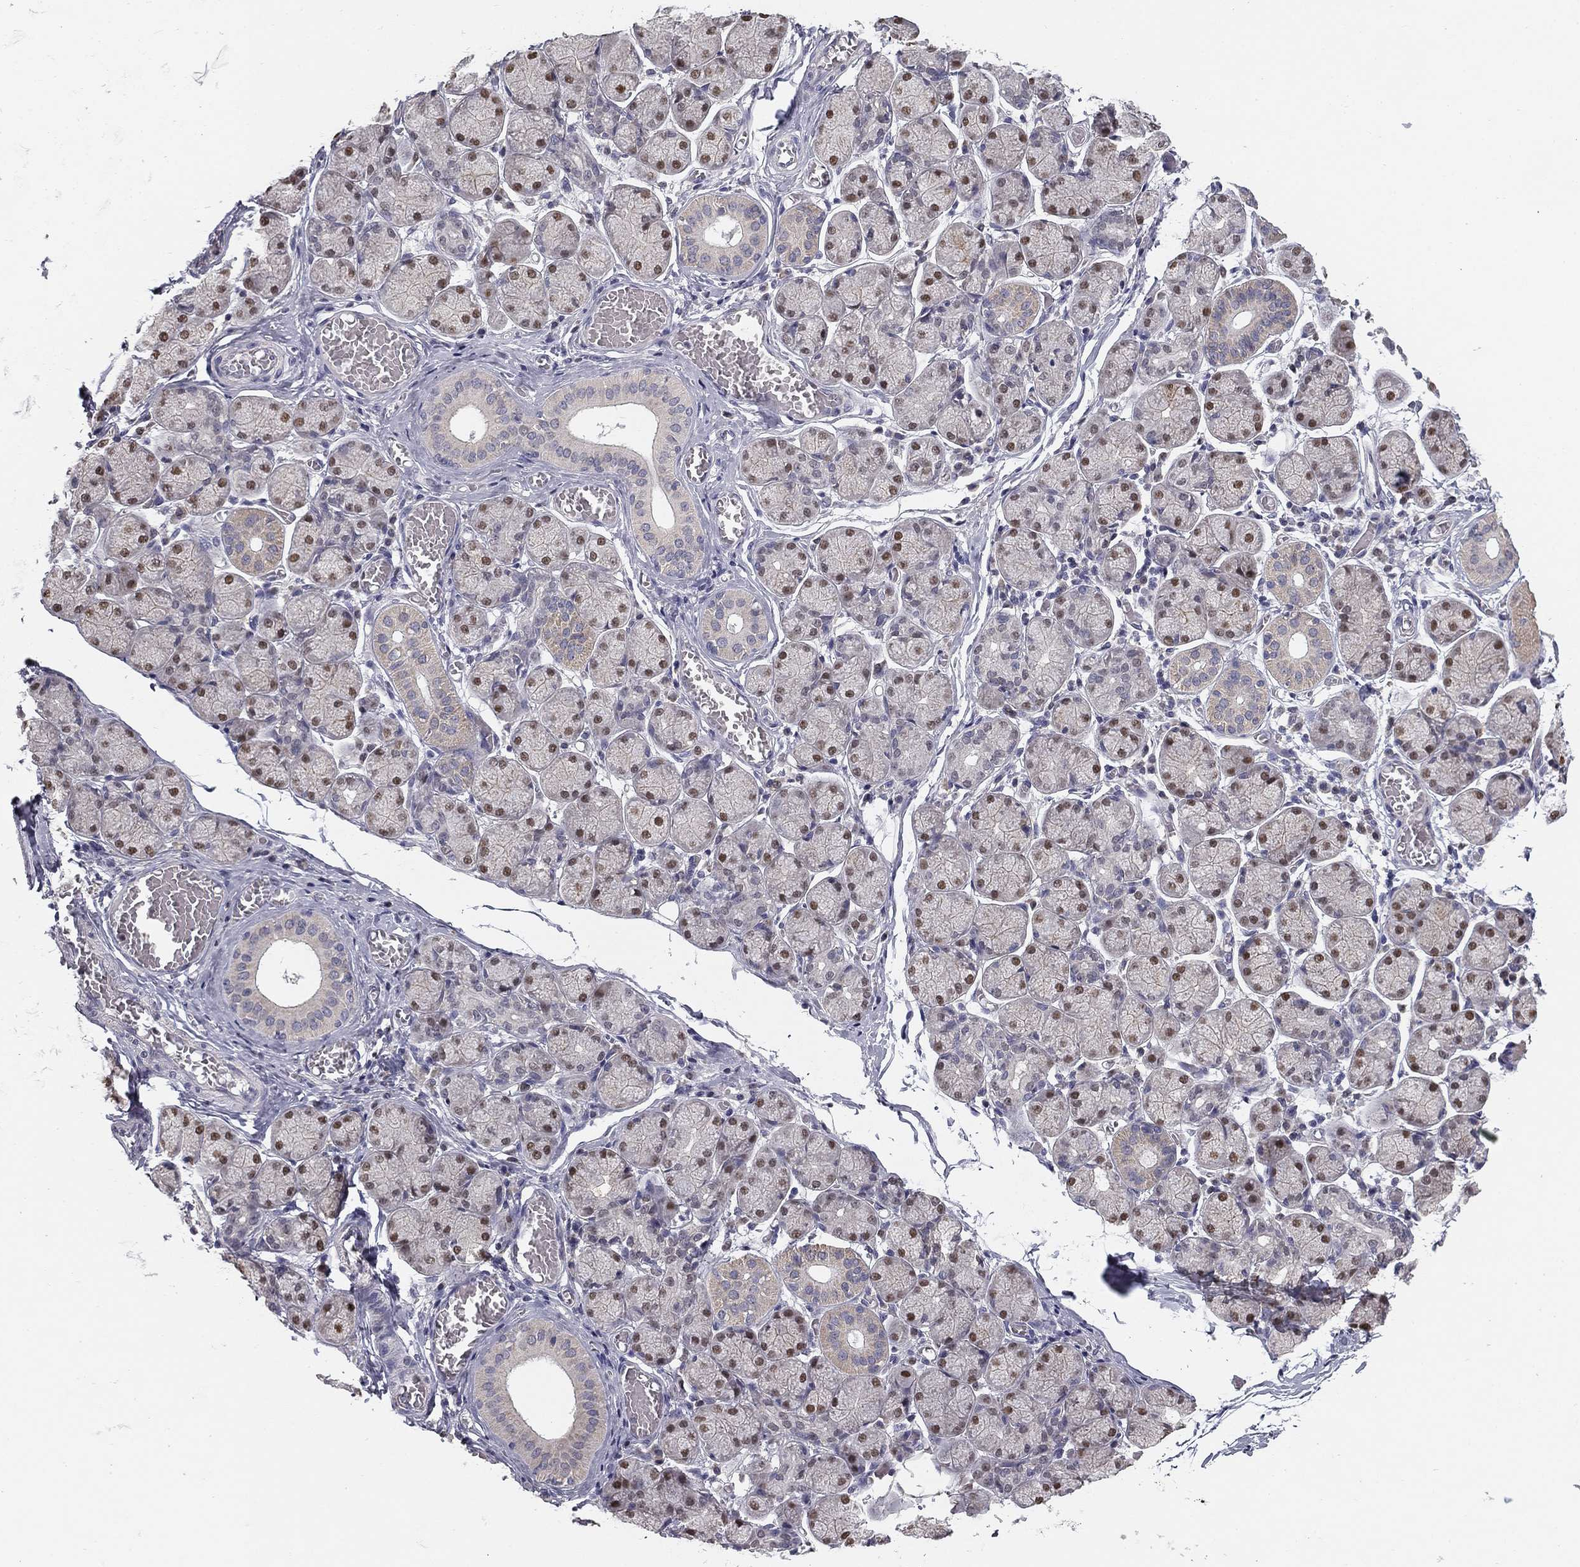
{"staining": {"intensity": "moderate", "quantity": "25%-75%", "location": "nuclear"}, "tissue": "salivary gland", "cell_type": "Glandular cells", "image_type": "normal", "snomed": [{"axis": "morphology", "description": "Normal tissue, NOS"}, {"axis": "topography", "description": "Salivary gland"}, {"axis": "topography", "description": "Peripheral nerve tissue"}], "caption": "High-power microscopy captured an immunohistochemistry histopathology image of unremarkable salivary gland, revealing moderate nuclear expression in about 25%-75% of glandular cells.", "gene": "SLC2A9", "patient": {"sex": "female", "age": 24}}